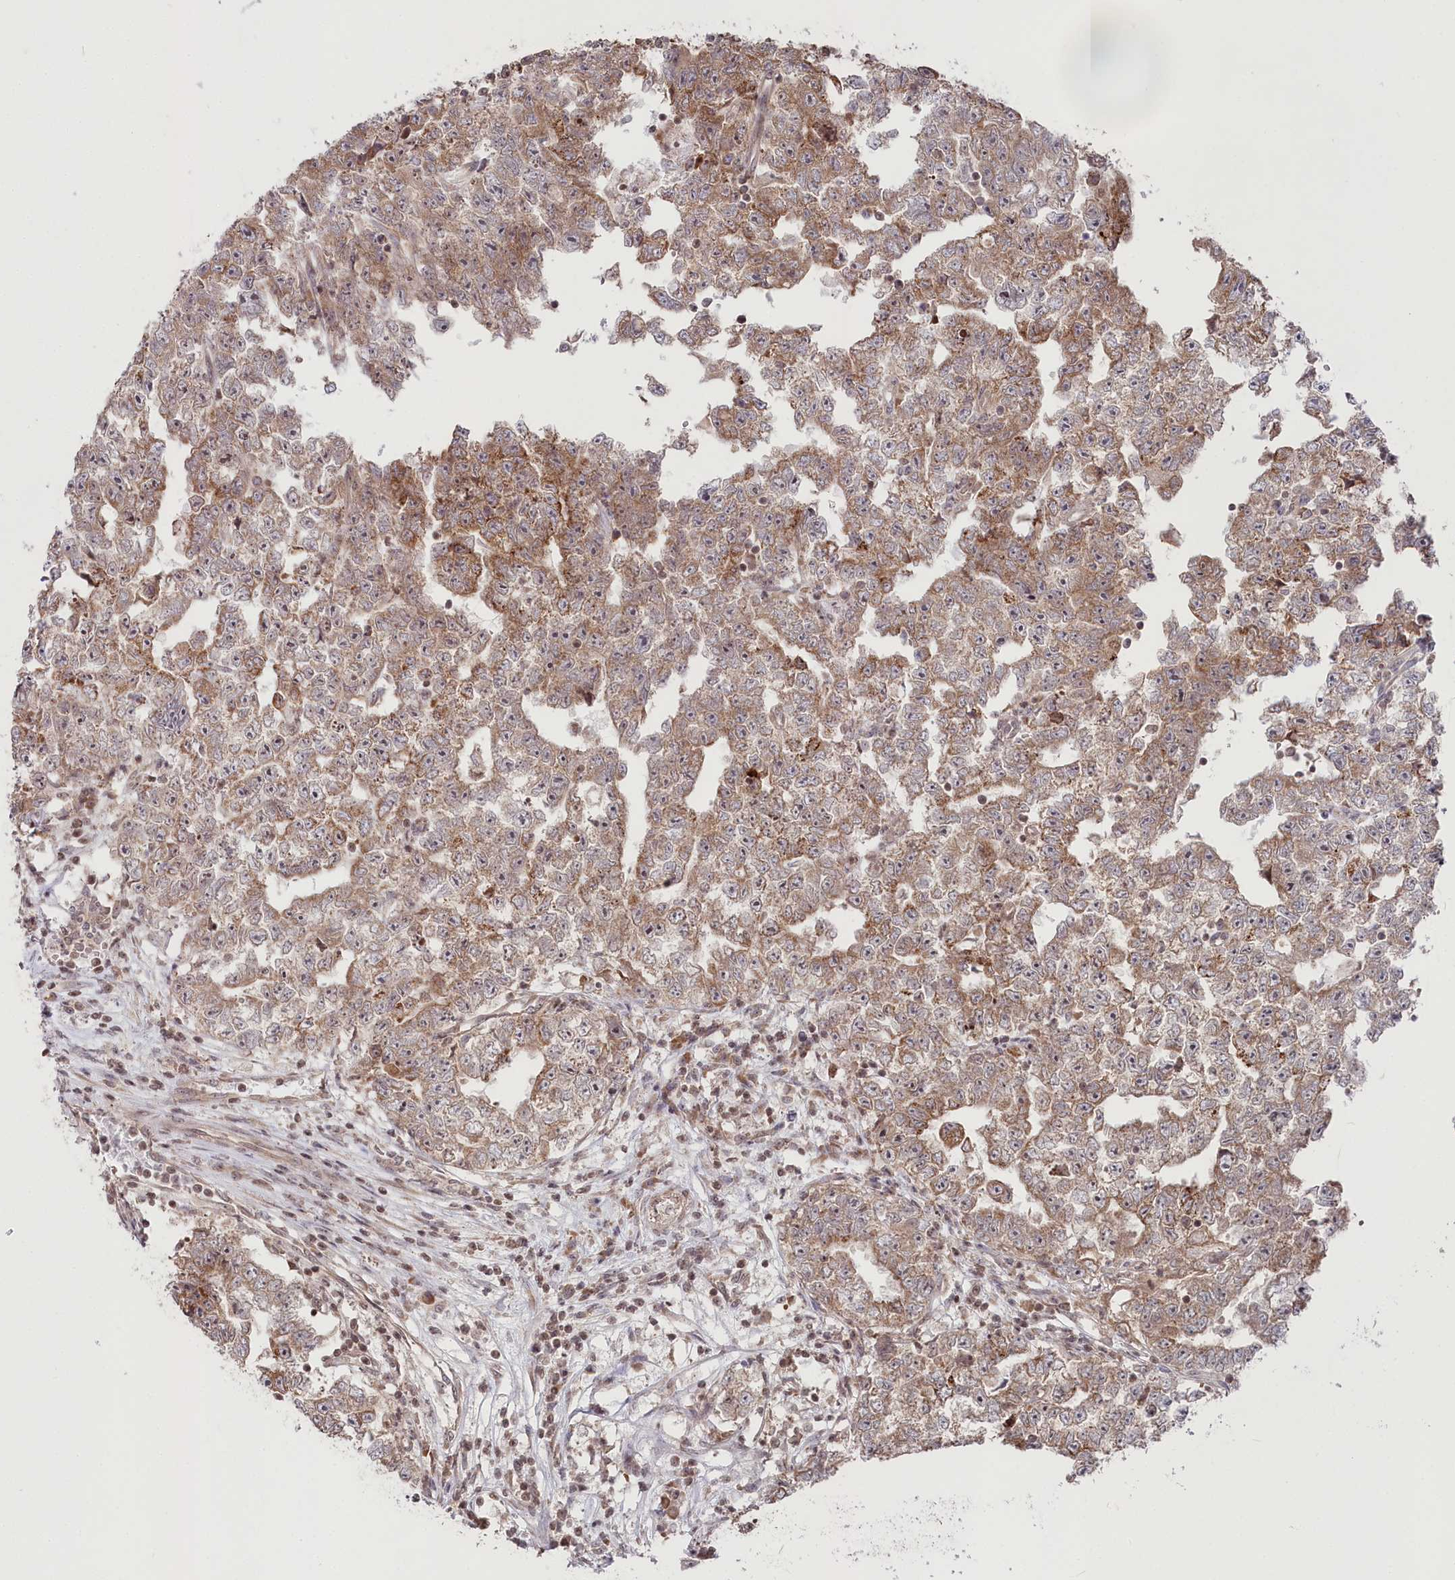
{"staining": {"intensity": "moderate", "quantity": ">75%", "location": "cytoplasmic/membranous"}, "tissue": "testis cancer", "cell_type": "Tumor cells", "image_type": "cancer", "snomed": [{"axis": "morphology", "description": "Carcinoma, Embryonal, NOS"}, {"axis": "topography", "description": "Testis"}], "caption": "Approximately >75% of tumor cells in human testis cancer (embryonal carcinoma) display moderate cytoplasmic/membranous protein positivity as visualized by brown immunohistochemical staining.", "gene": "CGGBP1", "patient": {"sex": "male", "age": 25}}